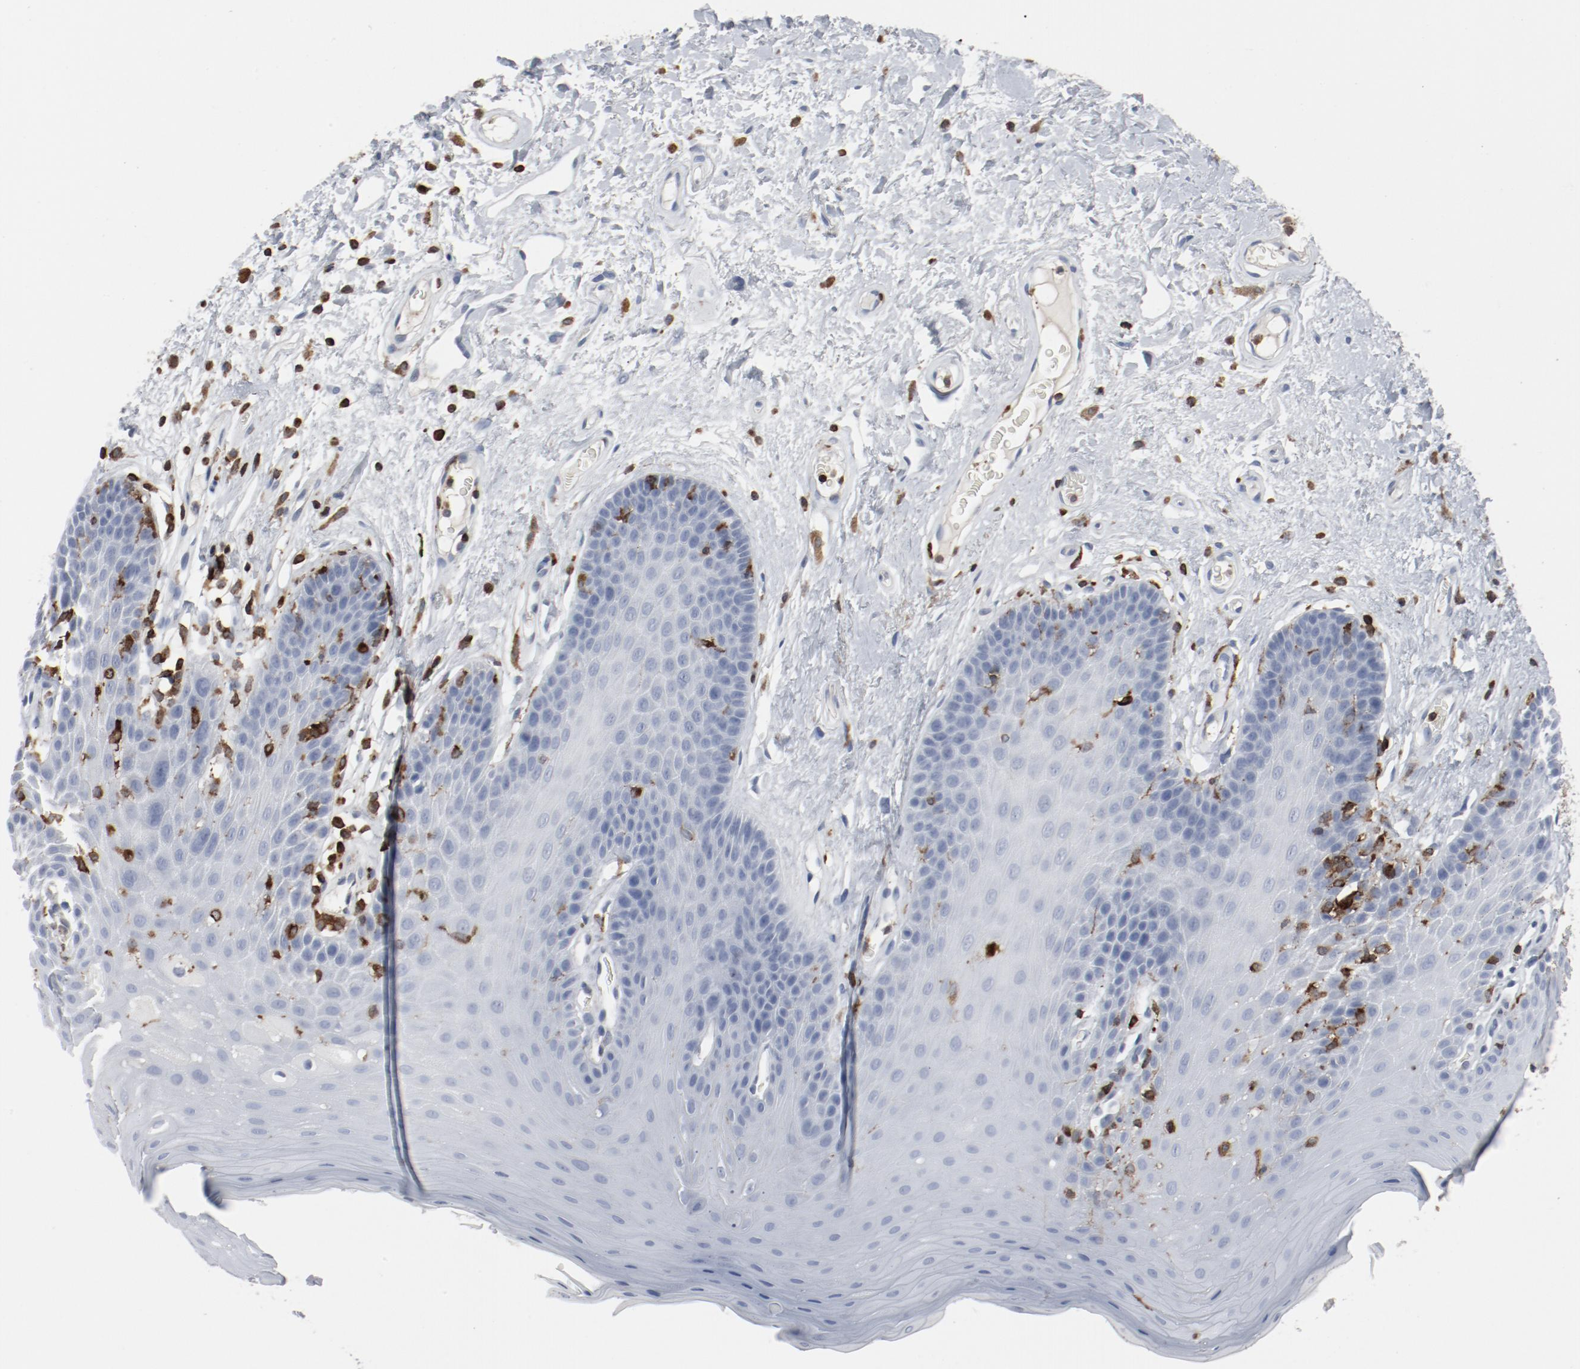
{"staining": {"intensity": "negative", "quantity": "none", "location": "none"}, "tissue": "oral mucosa", "cell_type": "Squamous epithelial cells", "image_type": "normal", "snomed": [{"axis": "morphology", "description": "Normal tissue, NOS"}, {"axis": "morphology", "description": "Squamous cell carcinoma, NOS"}, {"axis": "topography", "description": "Skeletal muscle"}, {"axis": "topography", "description": "Oral tissue"}, {"axis": "topography", "description": "Head-Neck"}], "caption": "This is a micrograph of IHC staining of benign oral mucosa, which shows no positivity in squamous epithelial cells.", "gene": "LCP2", "patient": {"sex": "male", "age": 71}}